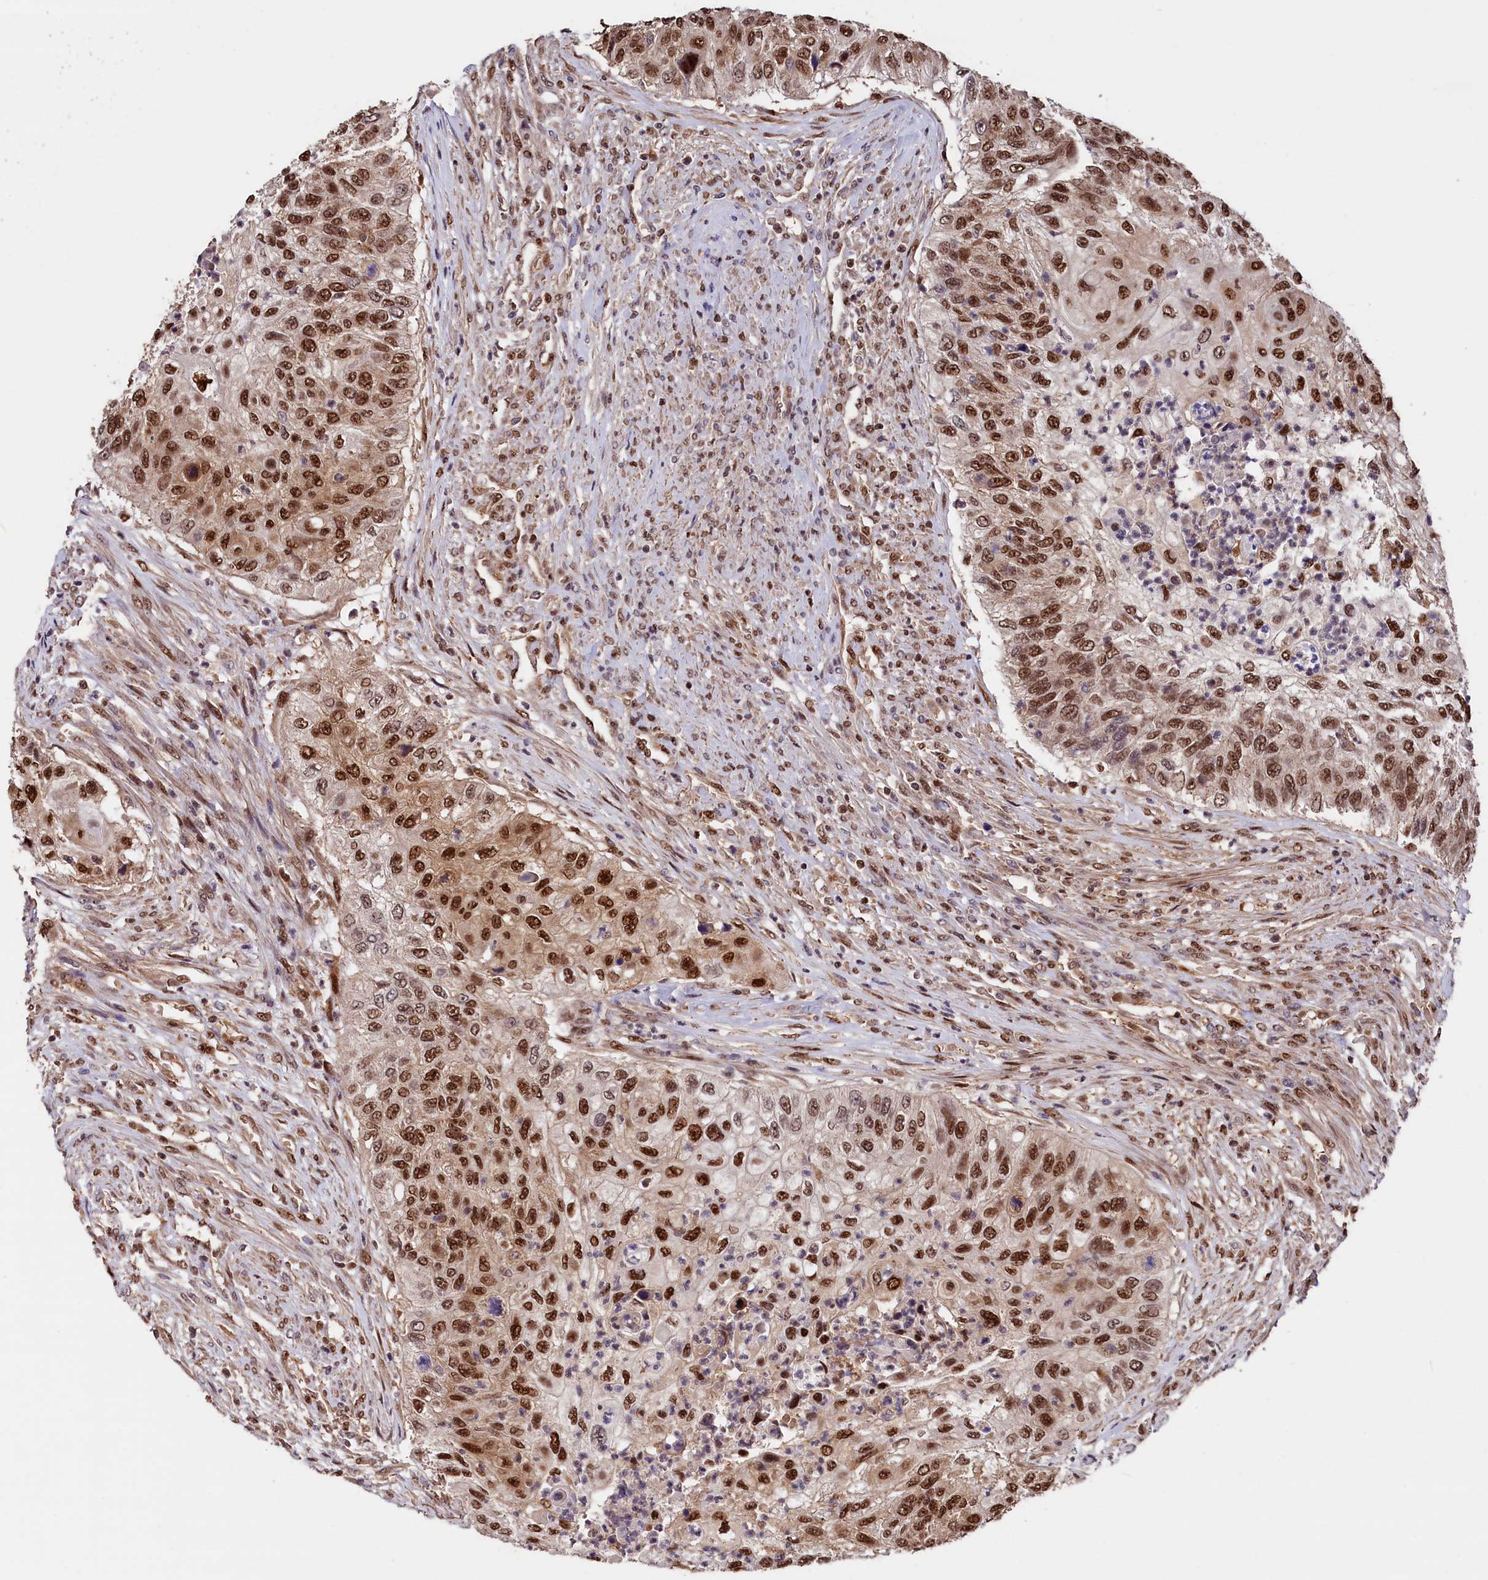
{"staining": {"intensity": "strong", "quantity": ">75%", "location": "nuclear"}, "tissue": "urothelial cancer", "cell_type": "Tumor cells", "image_type": "cancer", "snomed": [{"axis": "morphology", "description": "Urothelial carcinoma, High grade"}, {"axis": "topography", "description": "Urinary bladder"}], "caption": "Urothelial cancer was stained to show a protein in brown. There is high levels of strong nuclear positivity in about >75% of tumor cells.", "gene": "ADRM1", "patient": {"sex": "female", "age": 60}}